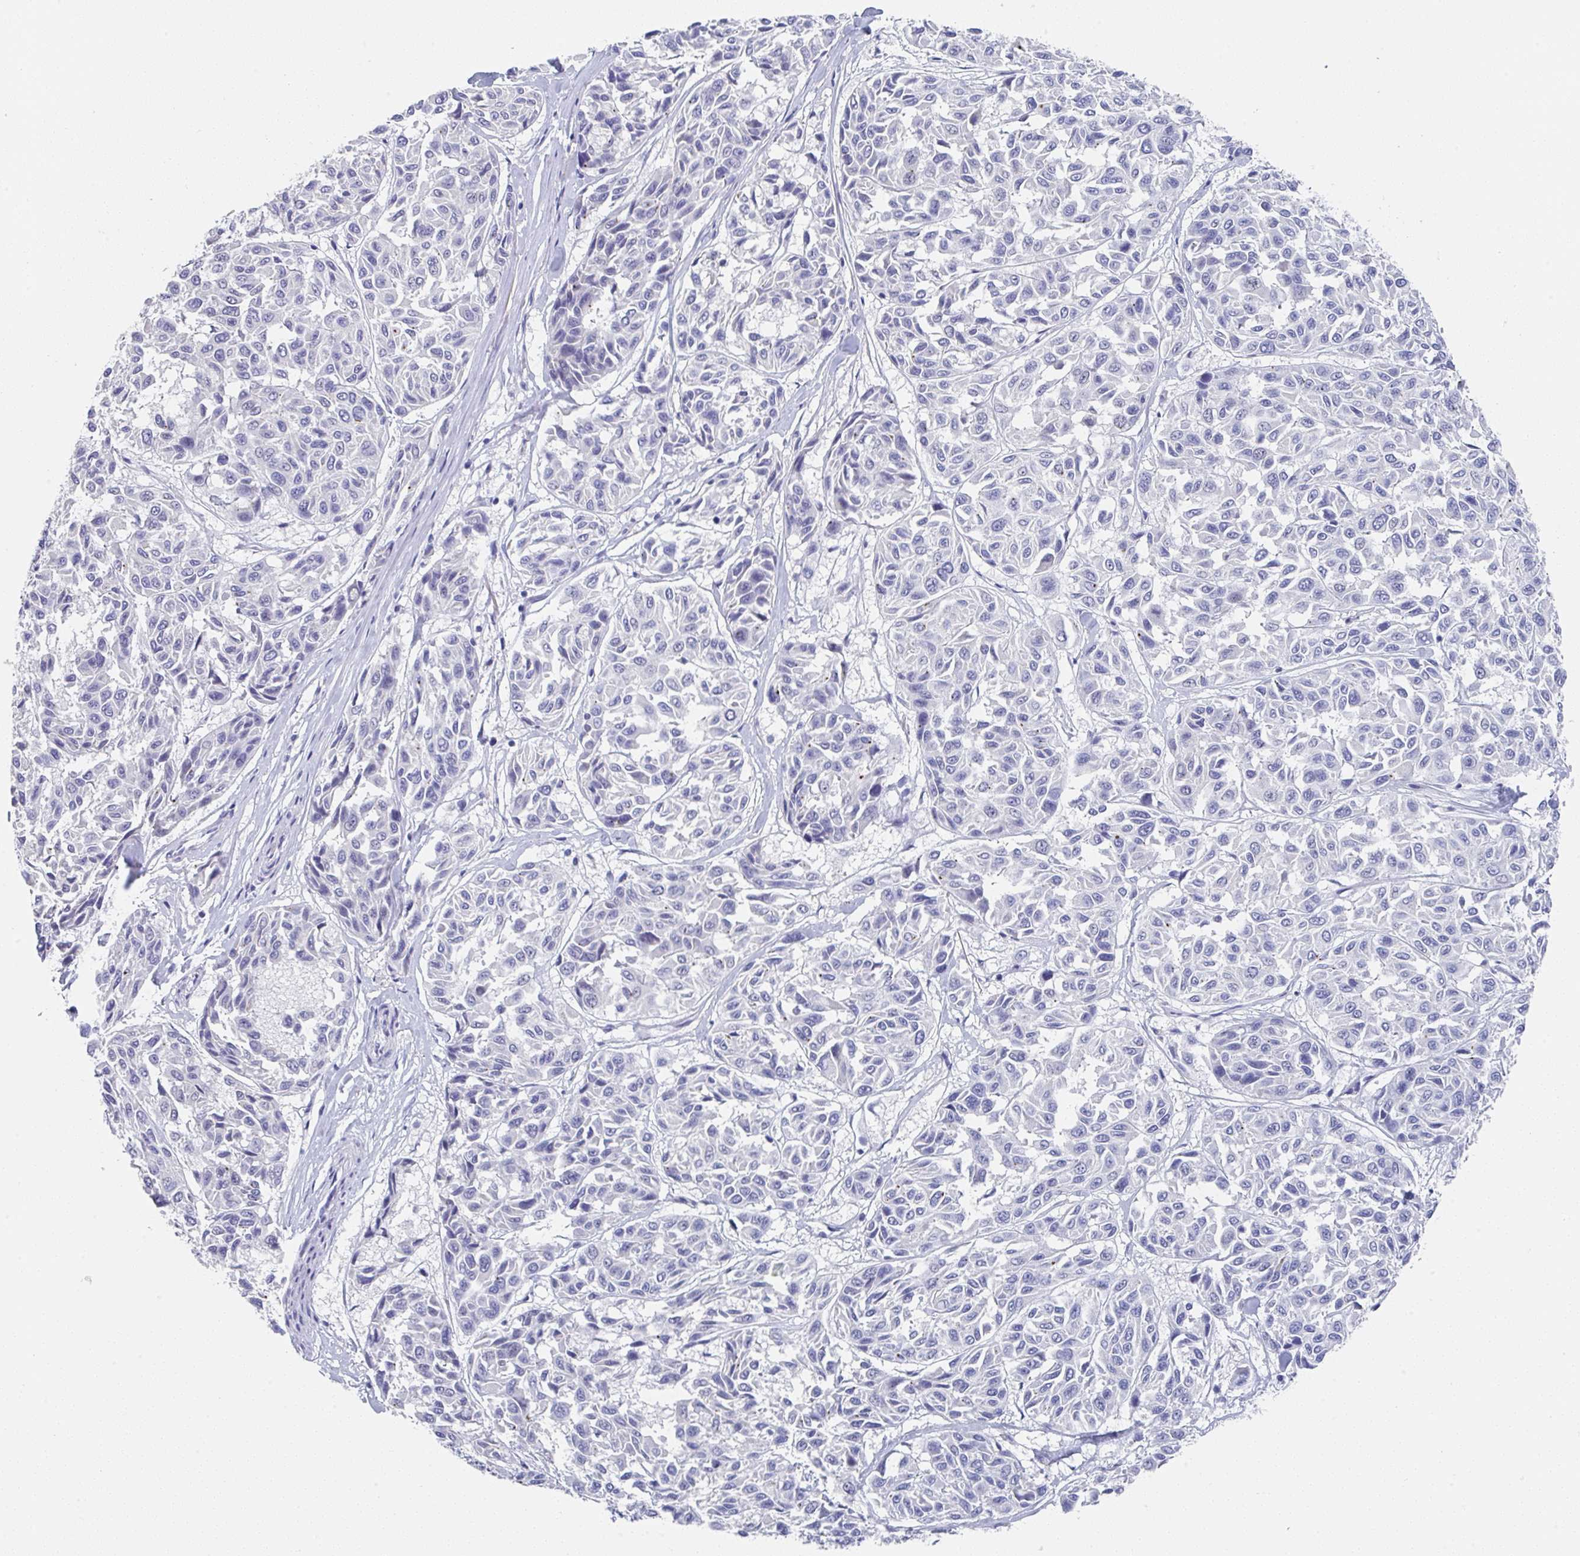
{"staining": {"intensity": "negative", "quantity": "none", "location": "none"}, "tissue": "melanoma", "cell_type": "Tumor cells", "image_type": "cancer", "snomed": [{"axis": "morphology", "description": "Malignant melanoma, NOS"}, {"axis": "topography", "description": "Skin"}], "caption": "Tumor cells show no significant positivity in melanoma.", "gene": "TNFRSF8", "patient": {"sex": "female", "age": 66}}